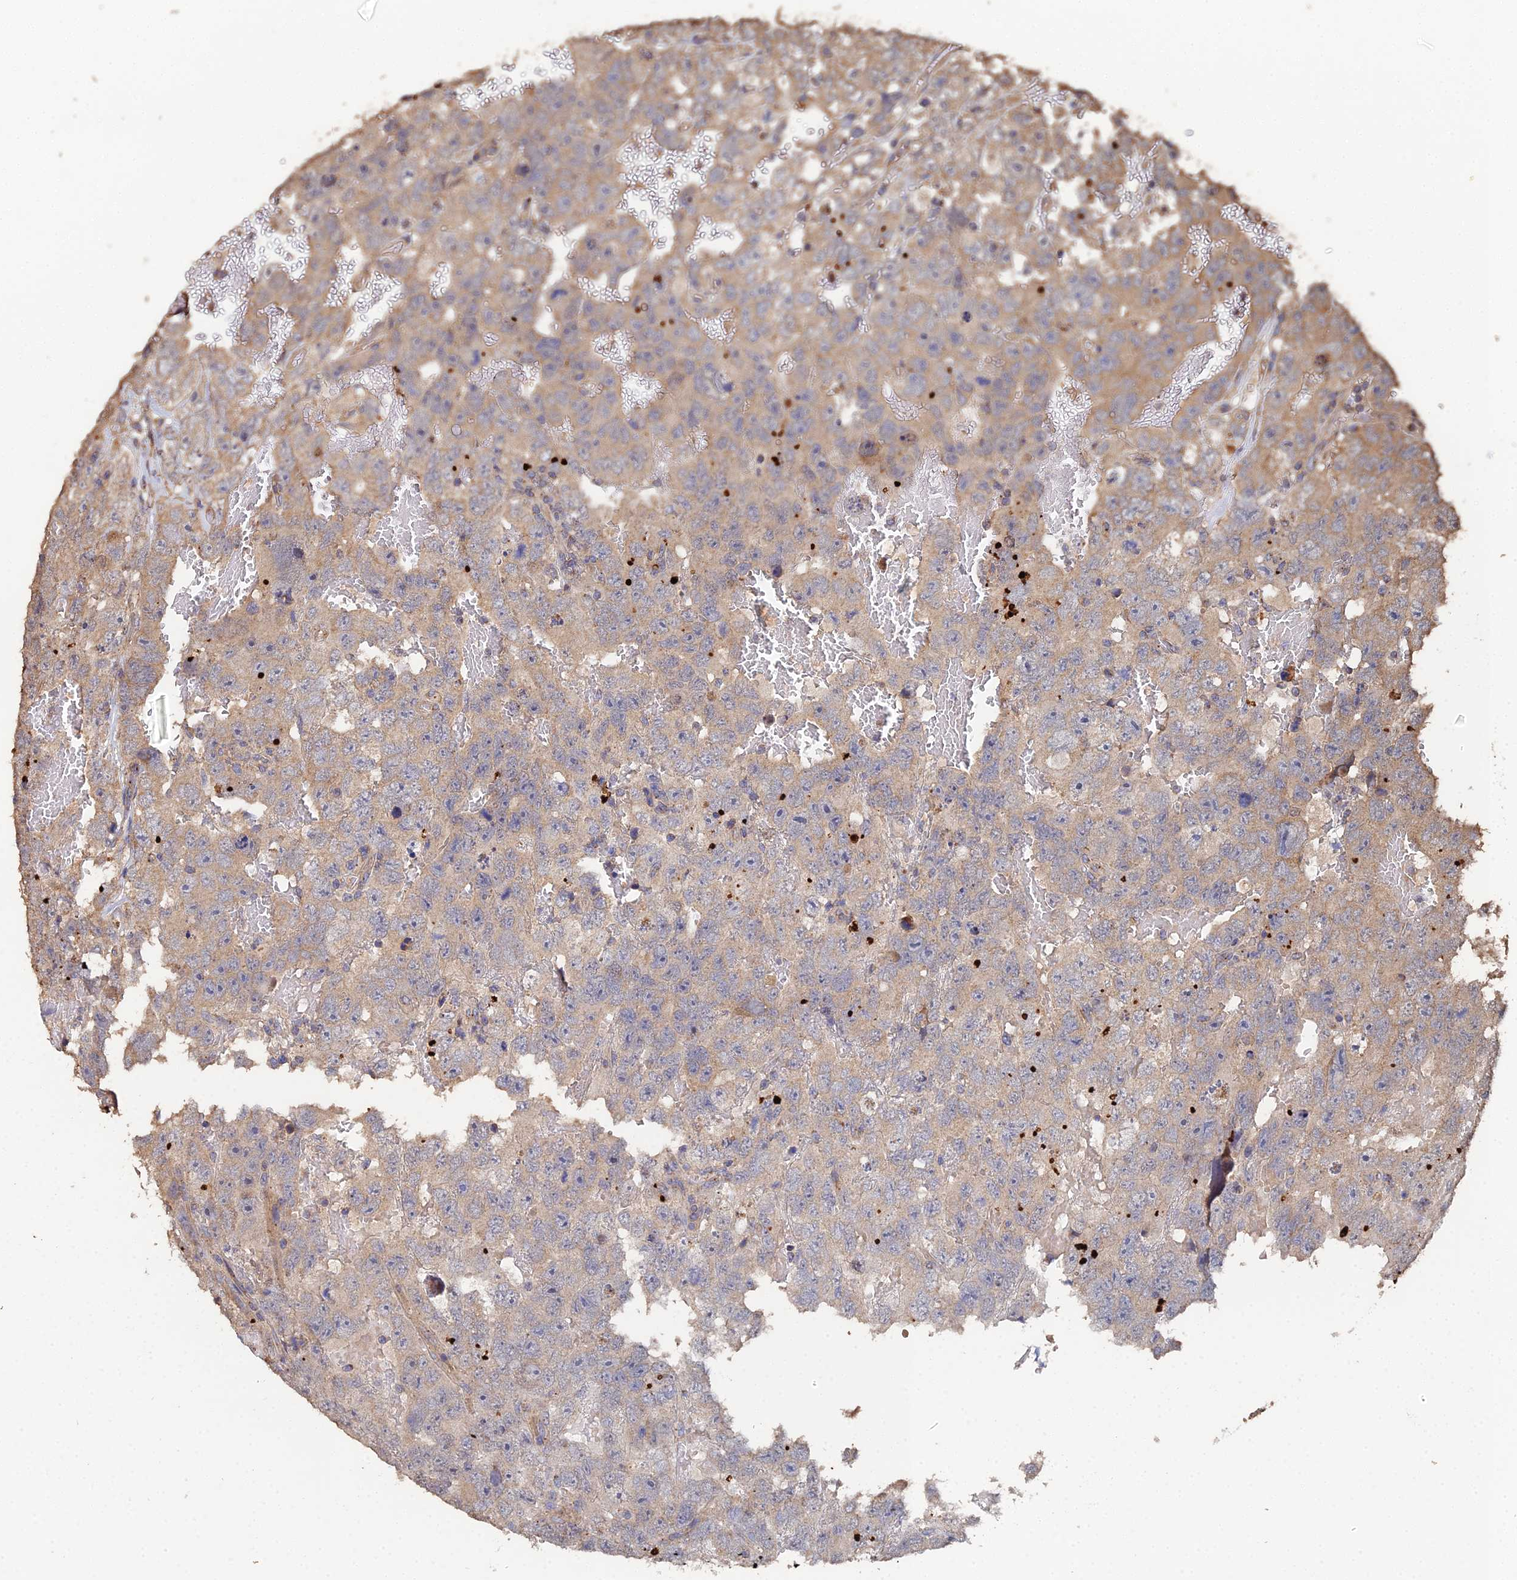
{"staining": {"intensity": "weak", "quantity": ">75%", "location": "cytoplasmic/membranous"}, "tissue": "testis cancer", "cell_type": "Tumor cells", "image_type": "cancer", "snomed": [{"axis": "morphology", "description": "Carcinoma, Embryonal, NOS"}, {"axis": "topography", "description": "Testis"}], "caption": "Immunohistochemistry (DAB) staining of human testis cancer (embryonal carcinoma) exhibits weak cytoplasmic/membranous protein staining in about >75% of tumor cells.", "gene": "SPANXN4", "patient": {"sex": "male", "age": 45}}